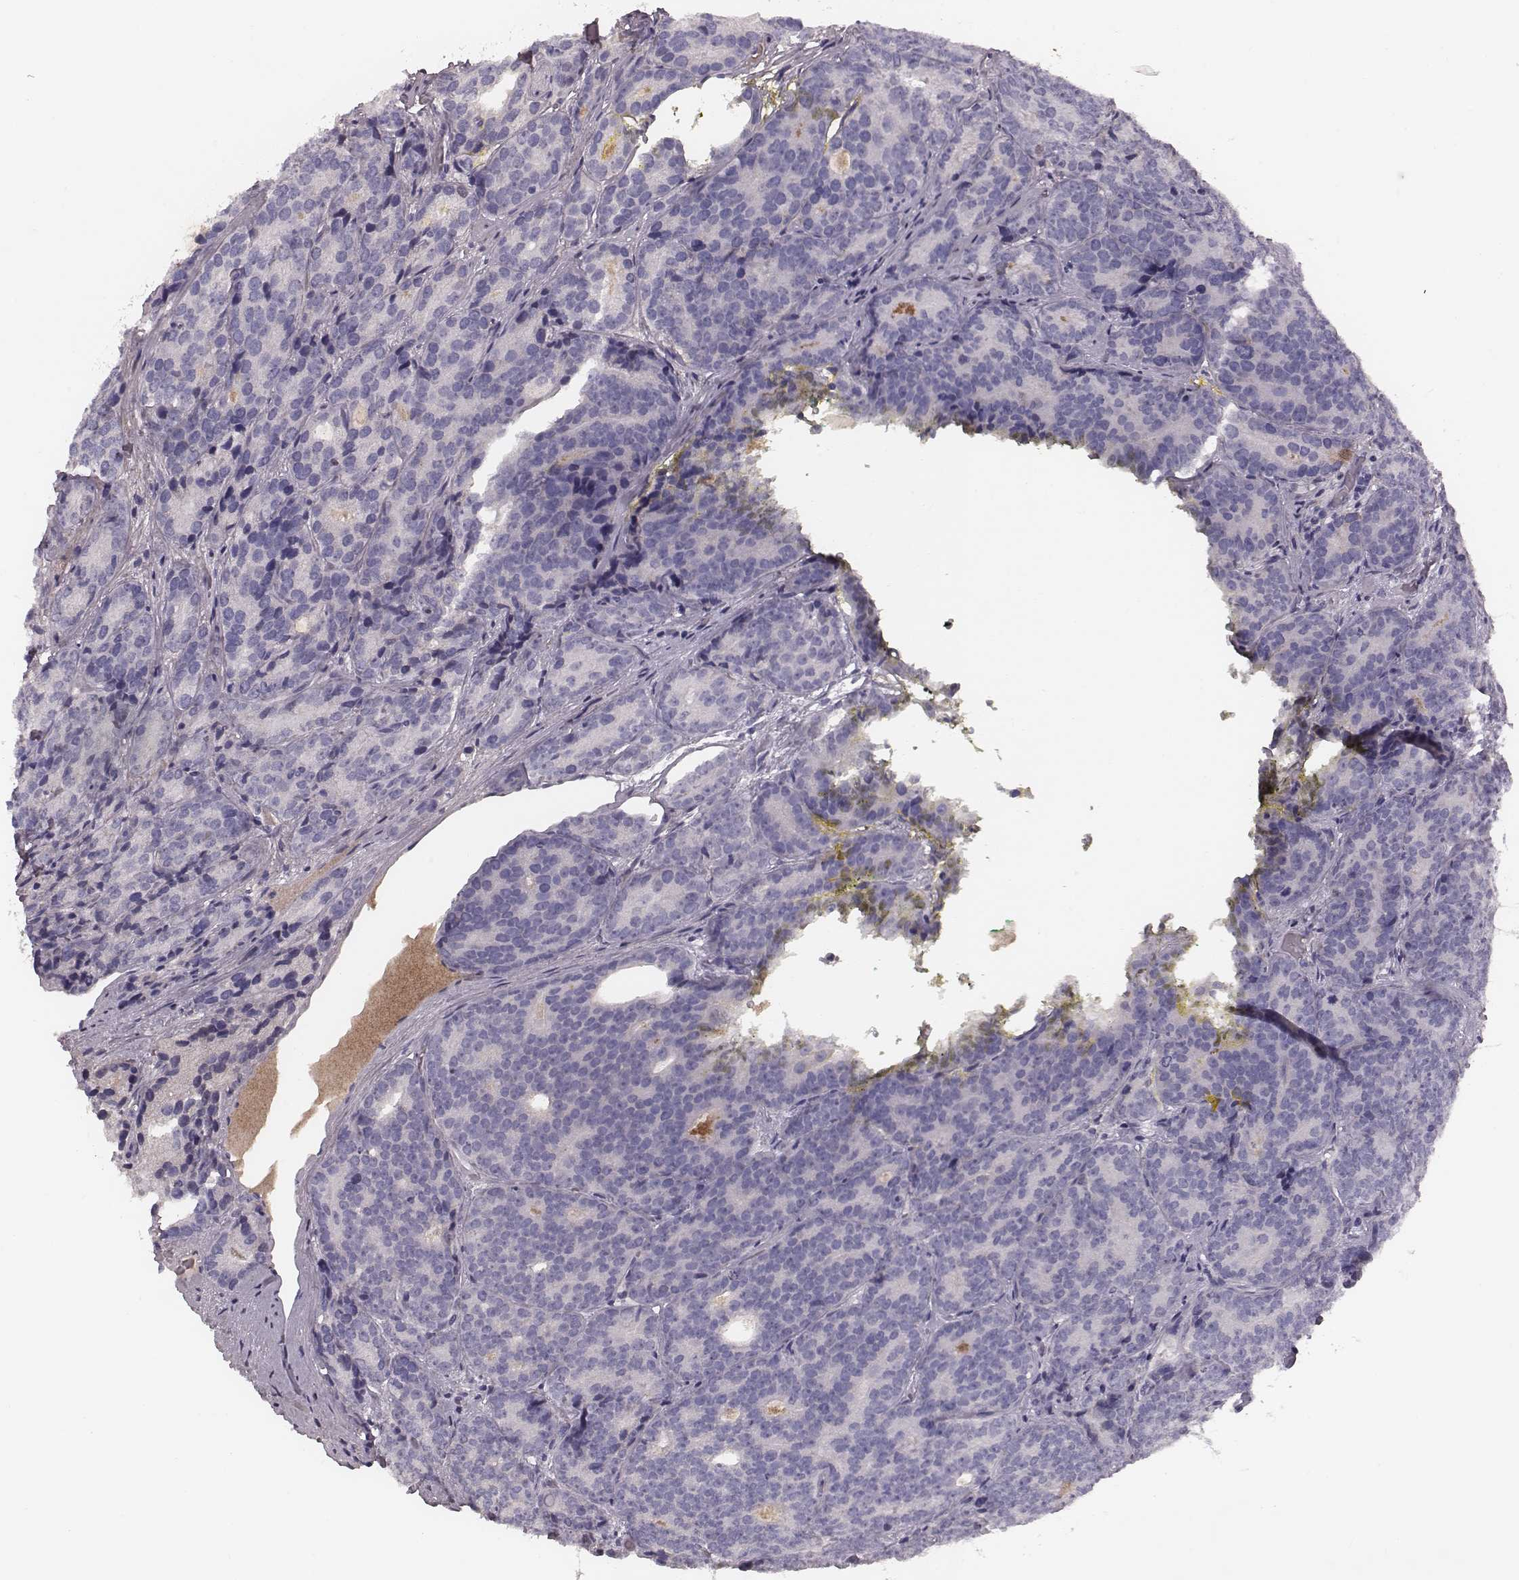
{"staining": {"intensity": "negative", "quantity": "none", "location": "none"}, "tissue": "prostate cancer", "cell_type": "Tumor cells", "image_type": "cancer", "snomed": [{"axis": "morphology", "description": "Adenocarcinoma, NOS"}, {"axis": "topography", "description": "Prostate"}], "caption": "Tumor cells show no significant protein expression in prostate cancer (adenocarcinoma).", "gene": "CFTR", "patient": {"sex": "male", "age": 71}}